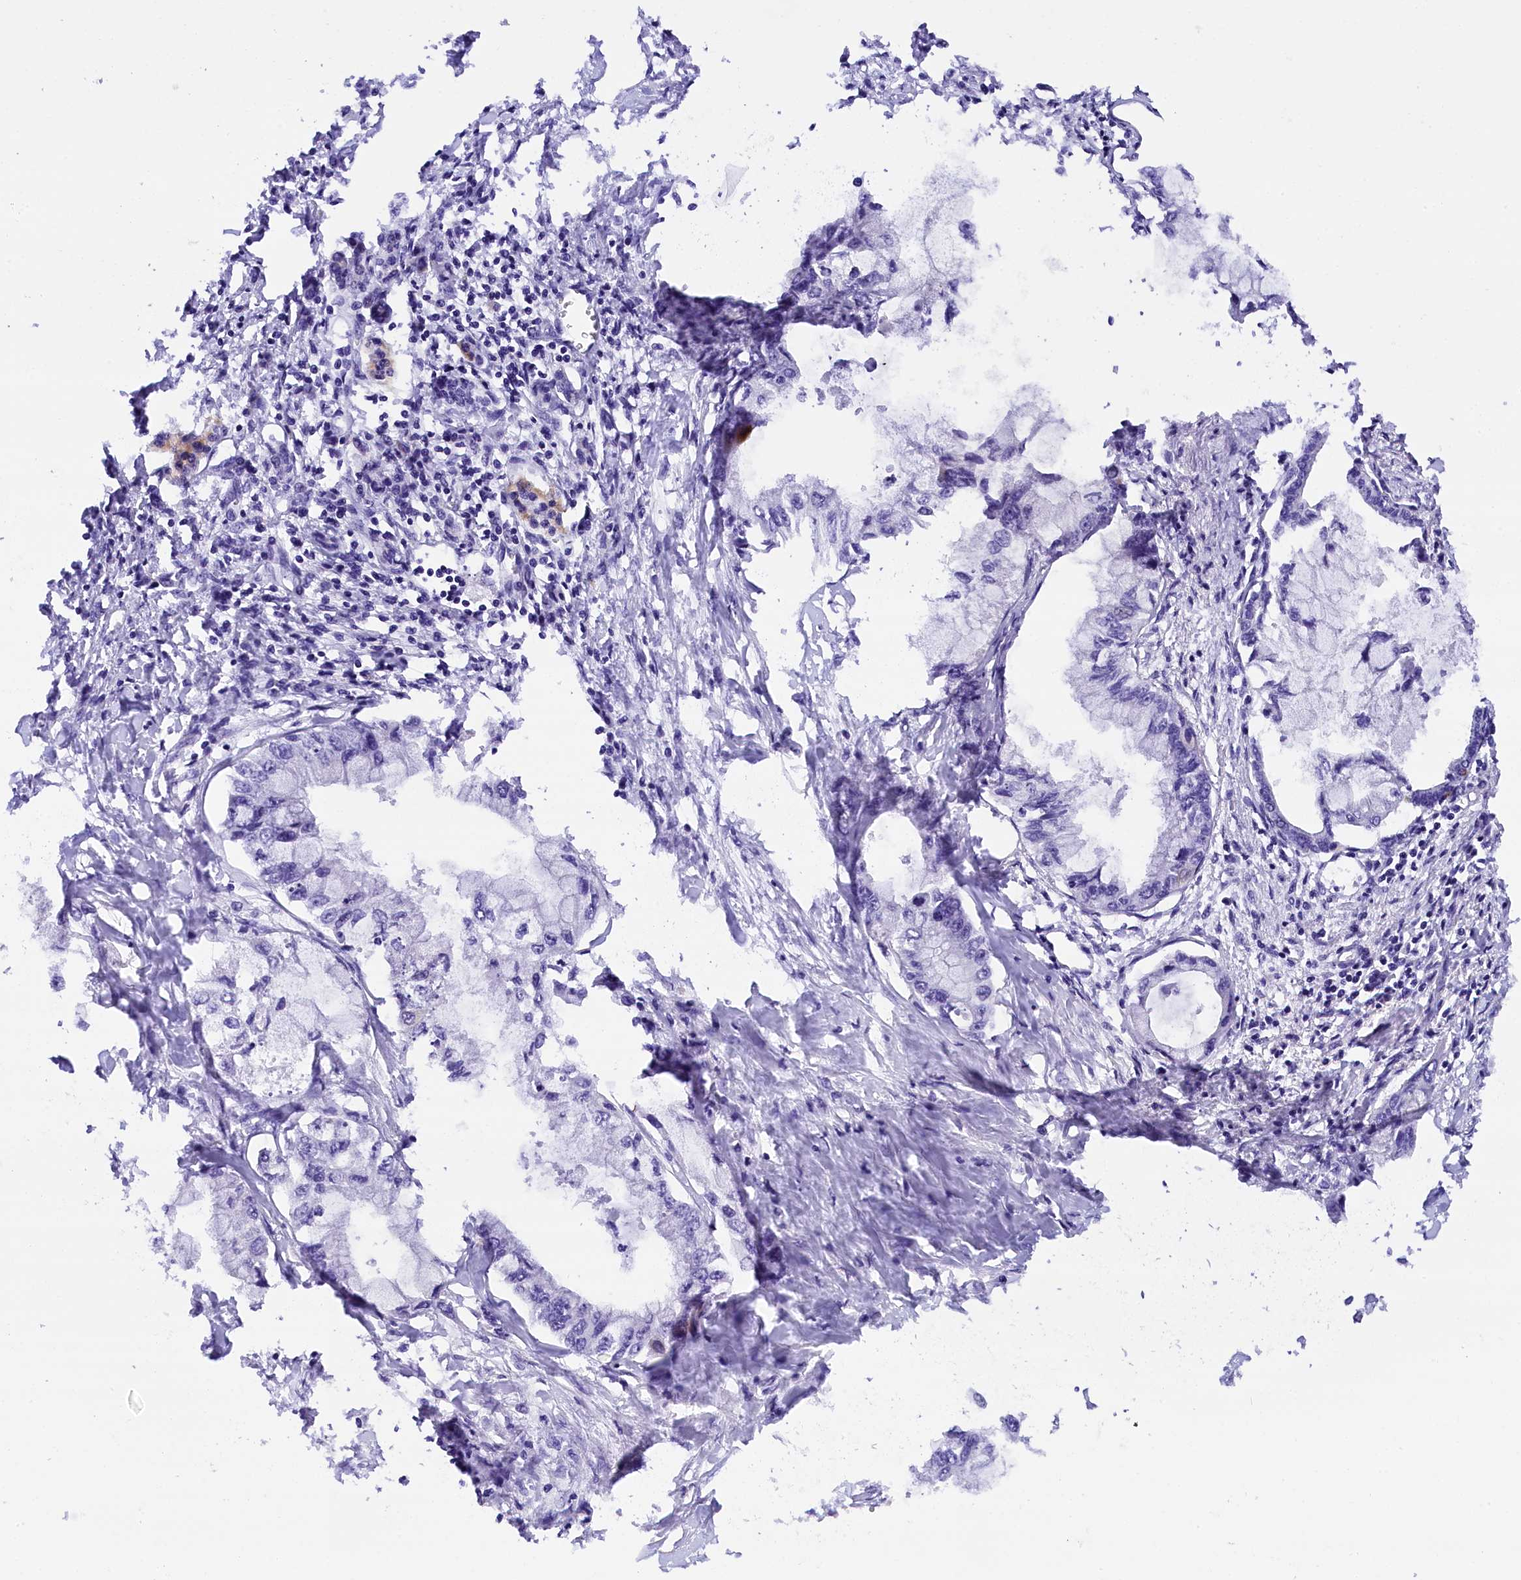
{"staining": {"intensity": "negative", "quantity": "none", "location": "none"}, "tissue": "pancreatic cancer", "cell_type": "Tumor cells", "image_type": "cancer", "snomed": [{"axis": "morphology", "description": "Adenocarcinoma, NOS"}, {"axis": "topography", "description": "Pancreas"}], "caption": "This is an immunohistochemistry histopathology image of human pancreatic adenocarcinoma. There is no positivity in tumor cells.", "gene": "IQCN", "patient": {"sex": "male", "age": 48}}